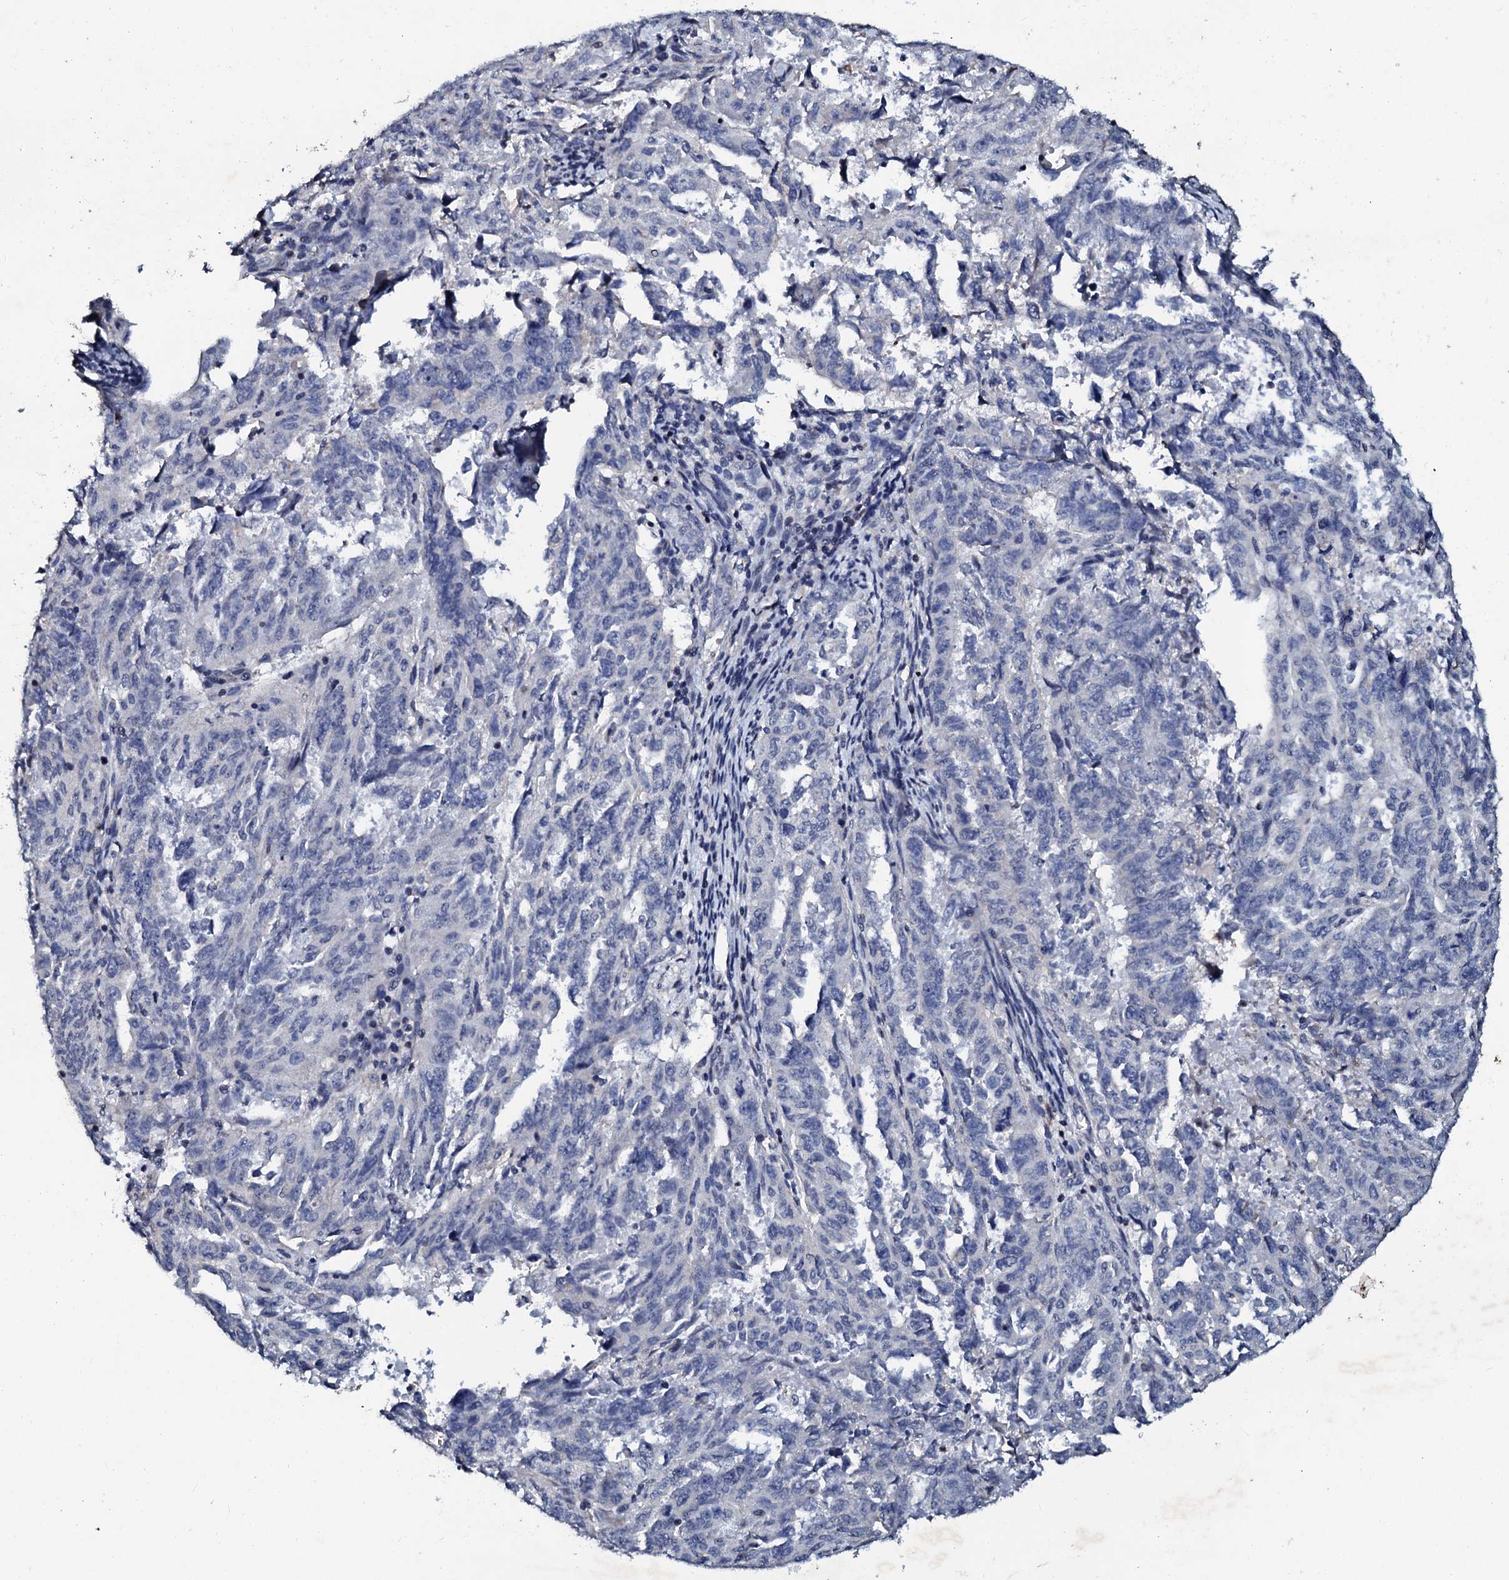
{"staining": {"intensity": "negative", "quantity": "none", "location": "none"}, "tissue": "endometrial cancer", "cell_type": "Tumor cells", "image_type": "cancer", "snomed": [{"axis": "morphology", "description": "Adenocarcinoma, NOS"}, {"axis": "topography", "description": "Endometrium"}], "caption": "A high-resolution photomicrograph shows immunohistochemistry staining of endometrial cancer, which demonstrates no significant staining in tumor cells. (Brightfield microscopy of DAB (3,3'-diaminobenzidine) immunohistochemistry (IHC) at high magnification).", "gene": "SLC37A4", "patient": {"sex": "female", "age": 65}}